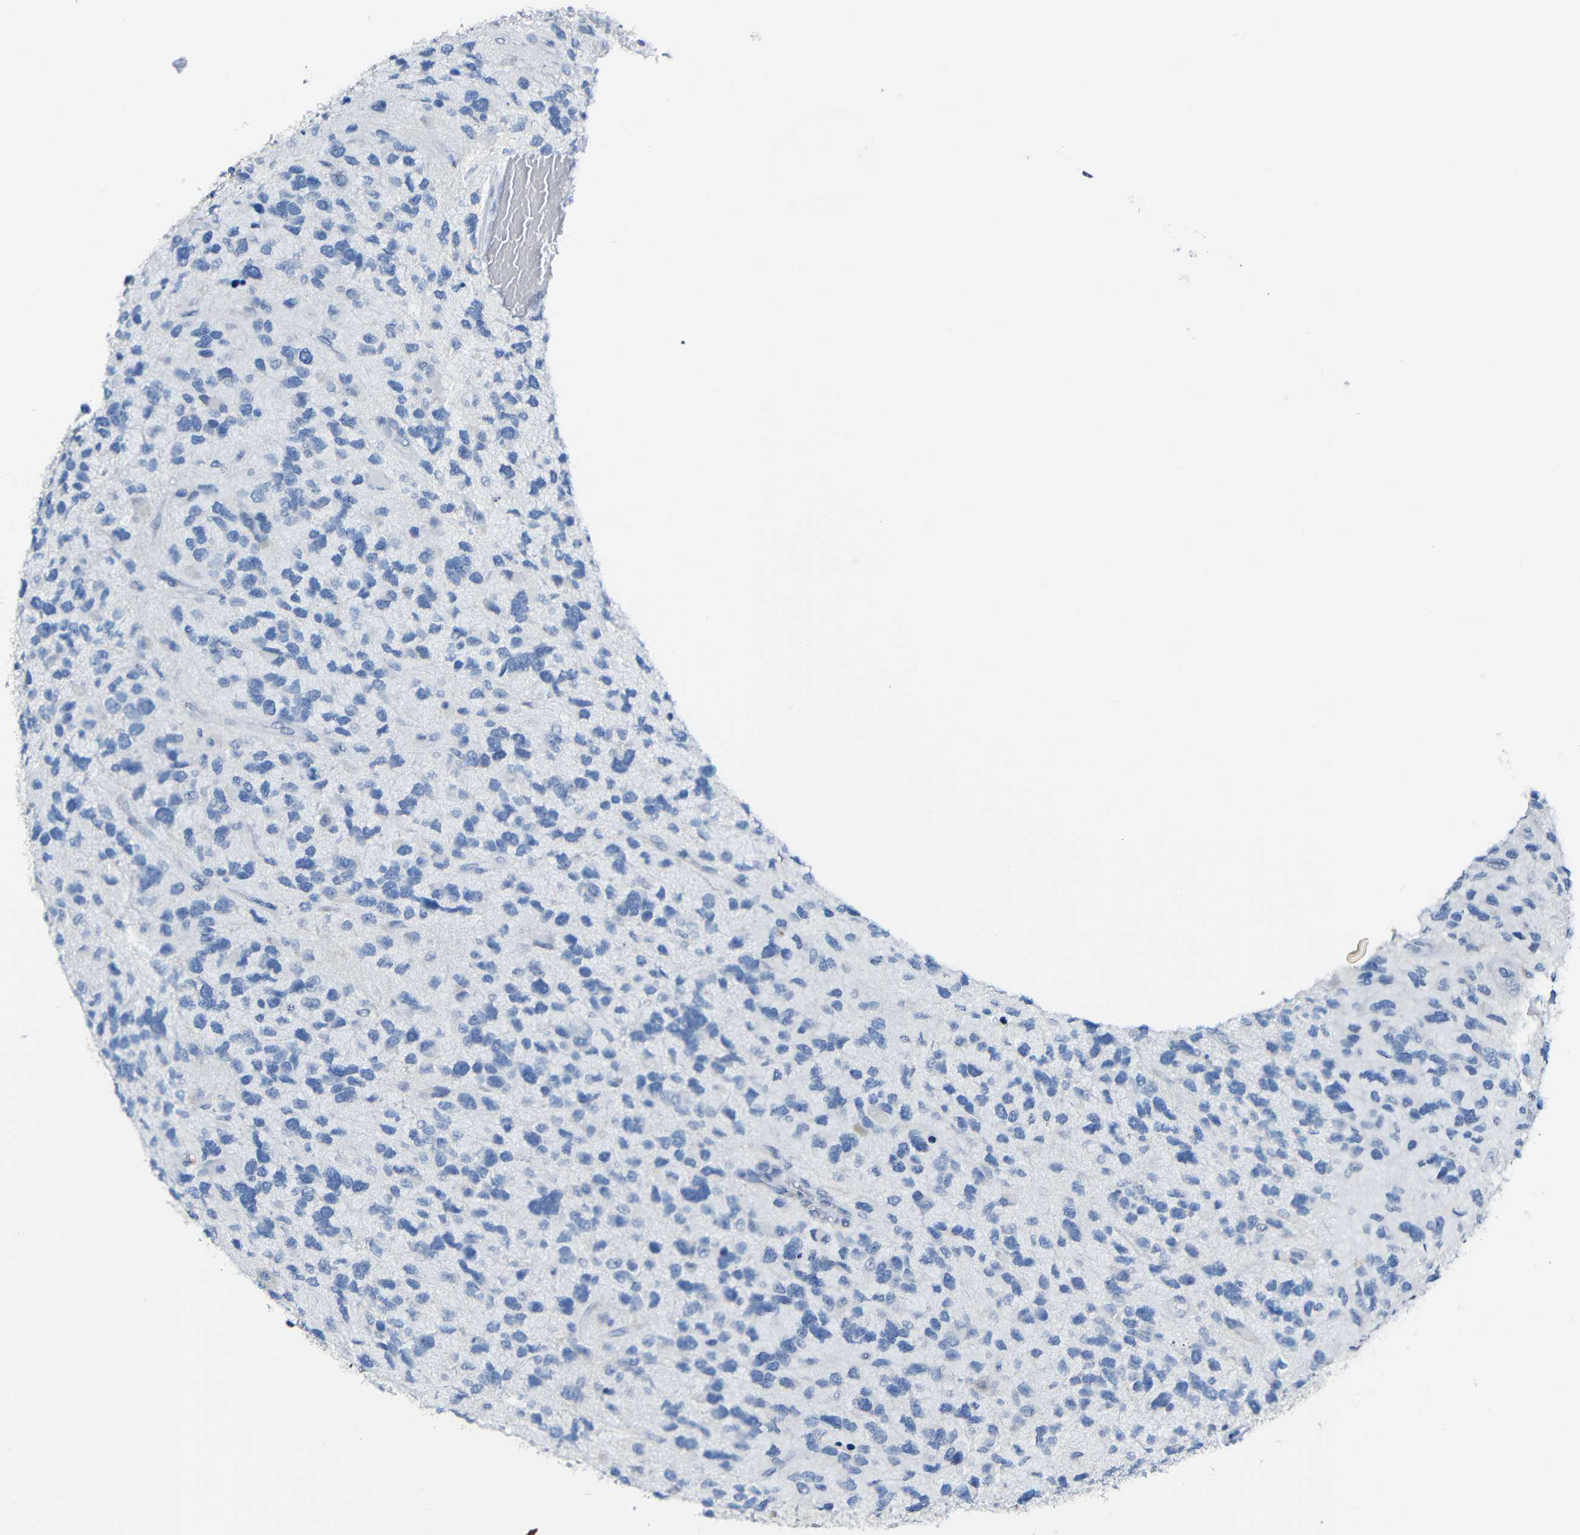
{"staining": {"intensity": "negative", "quantity": "none", "location": "none"}, "tissue": "glioma", "cell_type": "Tumor cells", "image_type": "cancer", "snomed": [{"axis": "morphology", "description": "Glioma, malignant, High grade"}, {"axis": "topography", "description": "Brain"}], "caption": "Malignant glioma (high-grade) was stained to show a protein in brown. There is no significant positivity in tumor cells.", "gene": "C15orf48", "patient": {"sex": "female", "age": 58}}